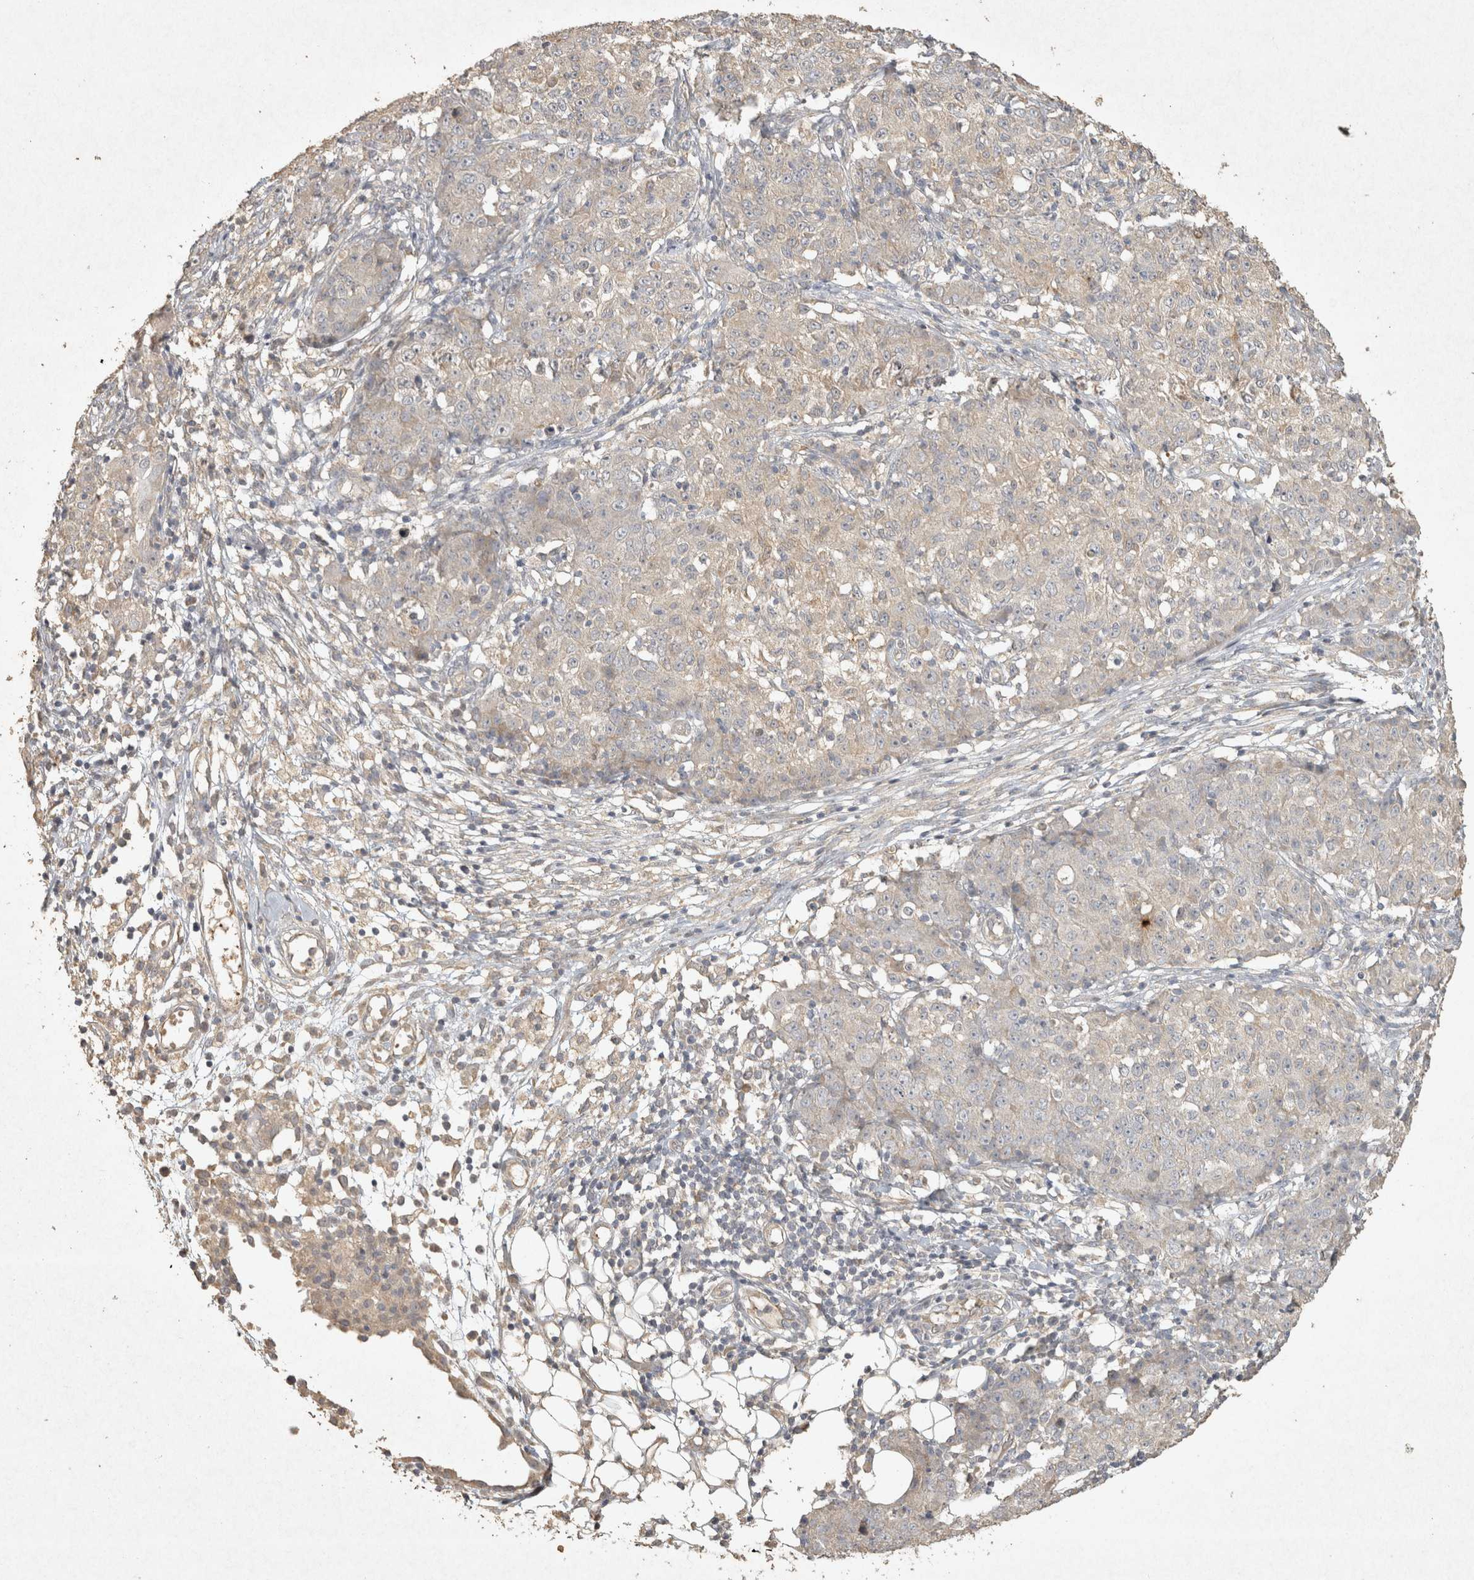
{"staining": {"intensity": "weak", "quantity": "25%-75%", "location": "cytoplasmic/membranous"}, "tissue": "ovarian cancer", "cell_type": "Tumor cells", "image_type": "cancer", "snomed": [{"axis": "morphology", "description": "Carcinoma, endometroid"}, {"axis": "topography", "description": "Ovary"}], "caption": "Ovarian cancer was stained to show a protein in brown. There is low levels of weak cytoplasmic/membranous positivity in about 25%-75% of tumor cells.", "gene": "OSTN", "patient": {"sex": "female", "age": 42}}